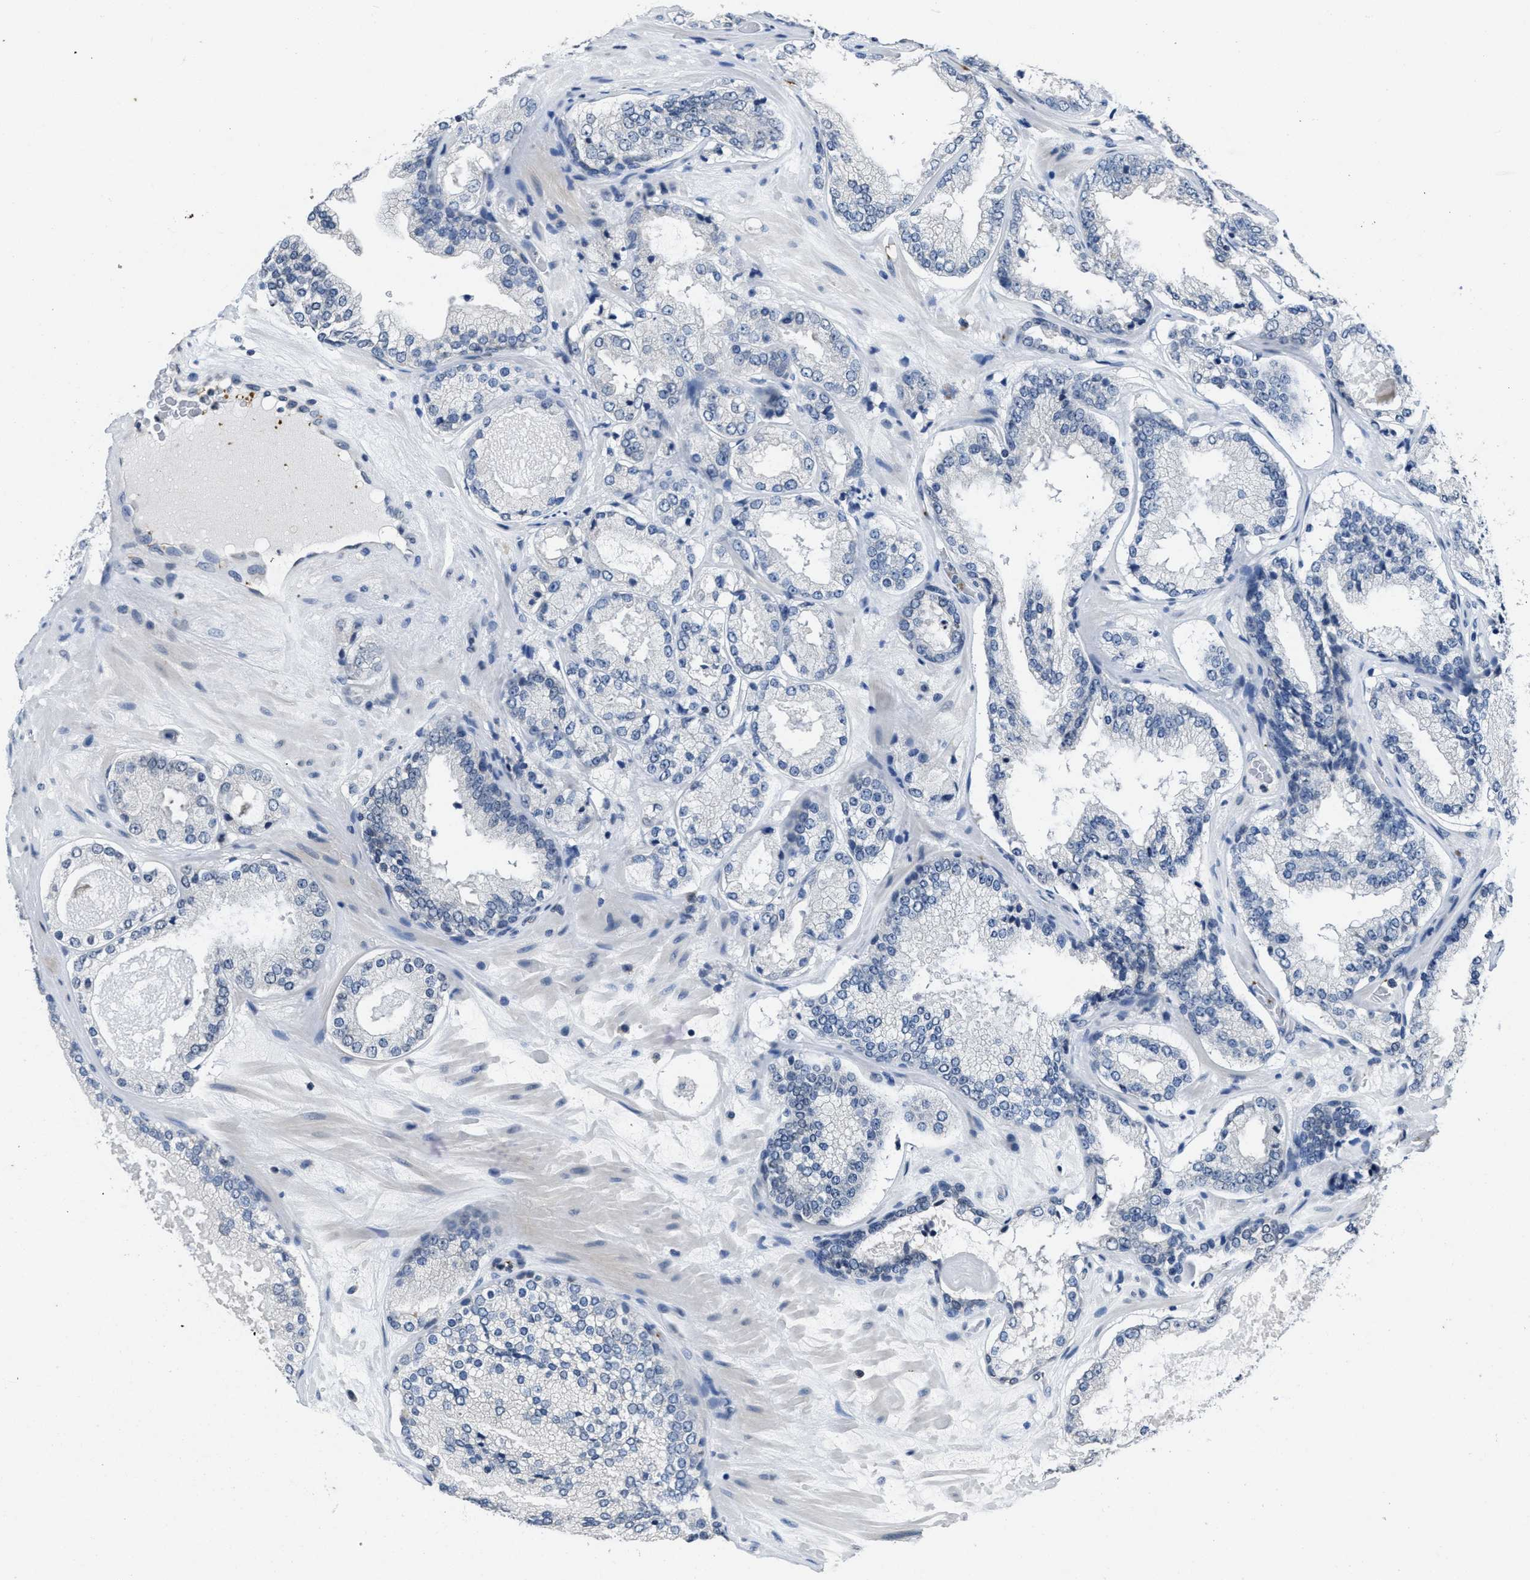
{"staining": {"intensity": "negative", "quantity": "none", "location": "none"}, "tissue": "prostate cancer", "cell_type": "Tumor cells", "image_type": "cancer", "snomed": [{"axis": "morphology", "description": "Adenocarcinoma, High grade"}, {"axis": "topography", "description": "Prostate"}], "caption": "This is a micrograph of immunohistochemistry (IHC) staining of high-grade adenocarcinoma (prostate), which shows no staining in tumor cells. The staining was performed using DAB (3,3'-diaminobenzidine) to visualize the protein expression in brown, while the nuclei were stained in blue with hematoxylin (Magnification: 20x).", "gene": "ITGA2B", "patient": {"sex": "male", "age": 65}}